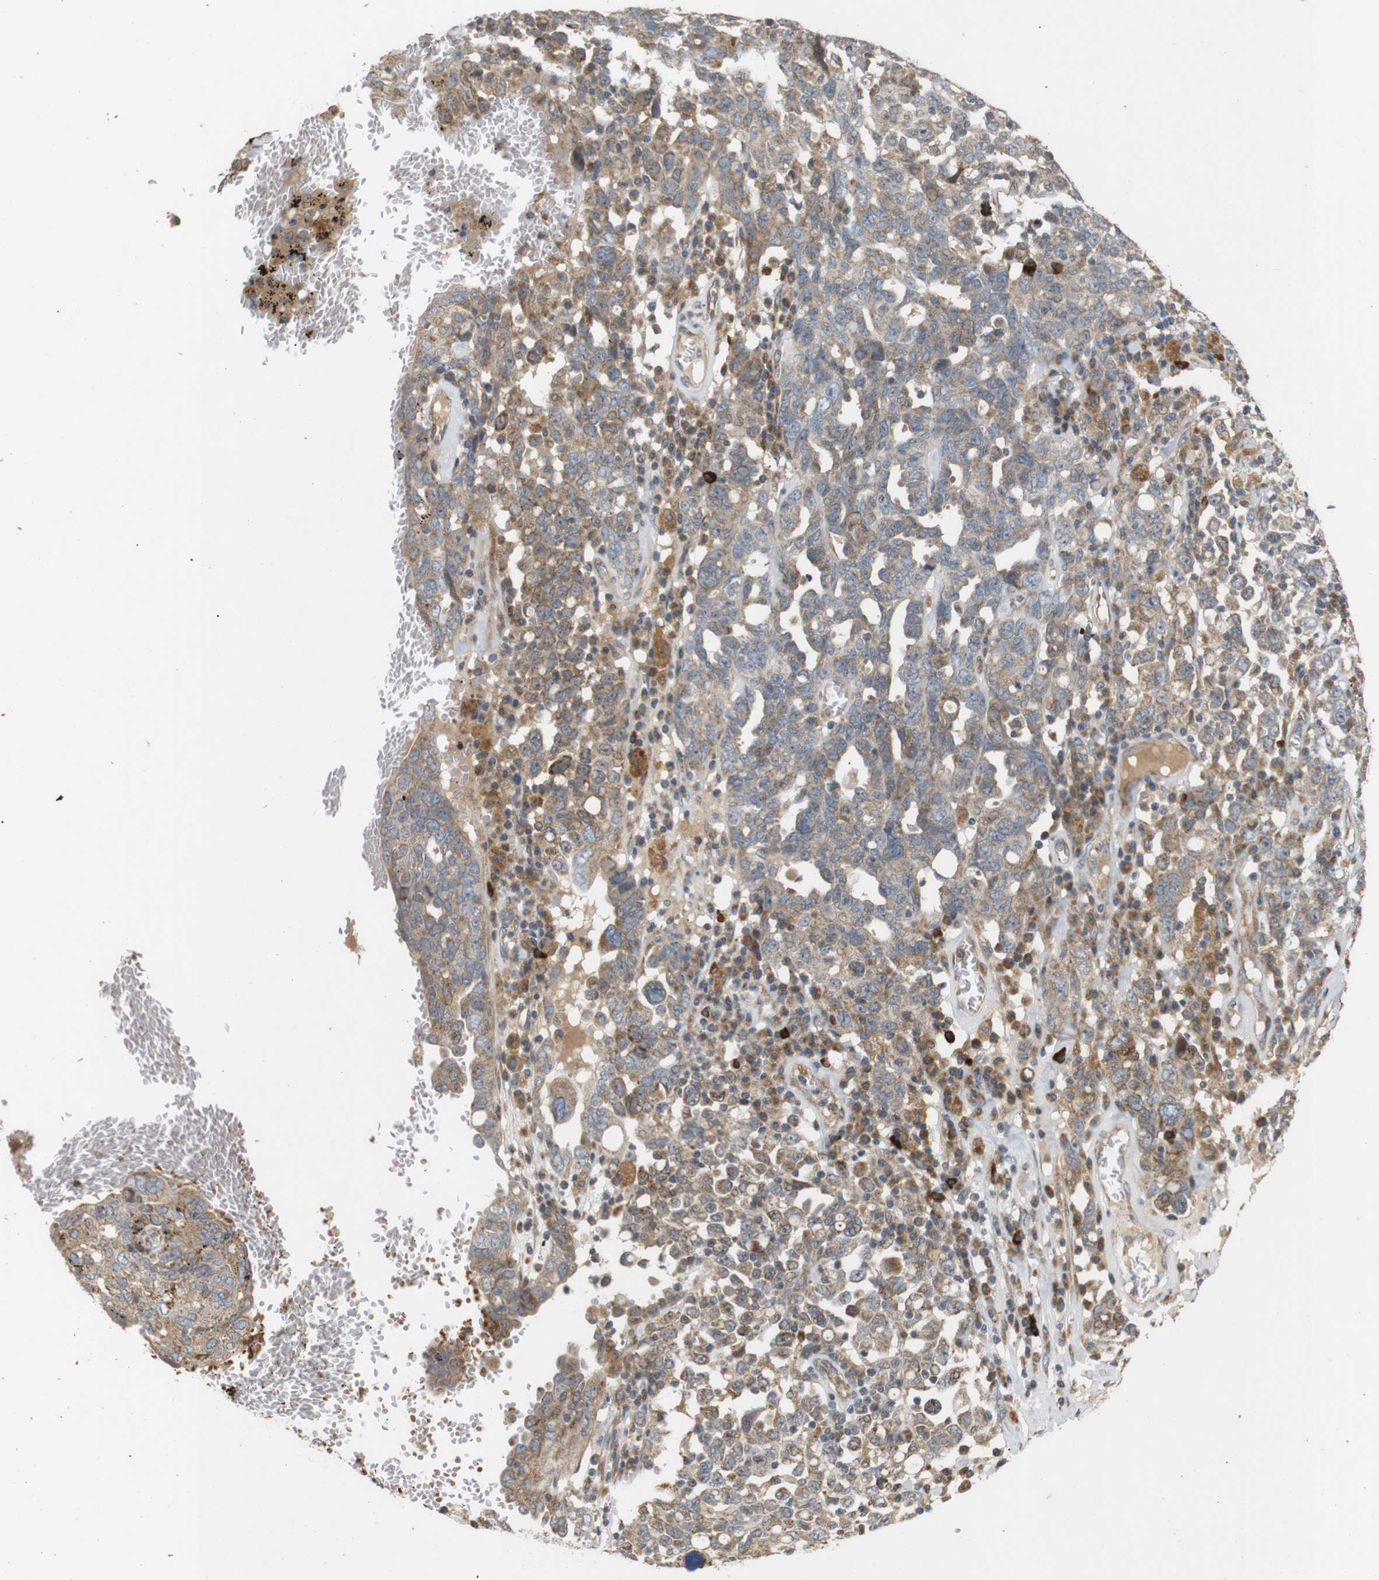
{"staining": {"intensity": "weak", "quantity": ">75%", "location": "cytoplasmic/membranous"}, "tissue": "ovarian cancer", "cell_type": "Tumor cells", "image_type": "cancer", "snomed": [{"axis": "morphology", "description": "Carcinoma, endometroid"}, {"axis": "topography", "description": "Ovary"}], "caption": "DAB (3,3'-diaminobenzidine) immunohistochemical staining of human endometroid carcinoma (ovarian) reveals weak cytoplasmic/membranous protein expression in approximately >75% of tumor cells. (DAB IHC, brown staining for protein, blue staining for nuclei).", "gene": "RPTOR", "patient": {"sex": "female", "age": 62}}